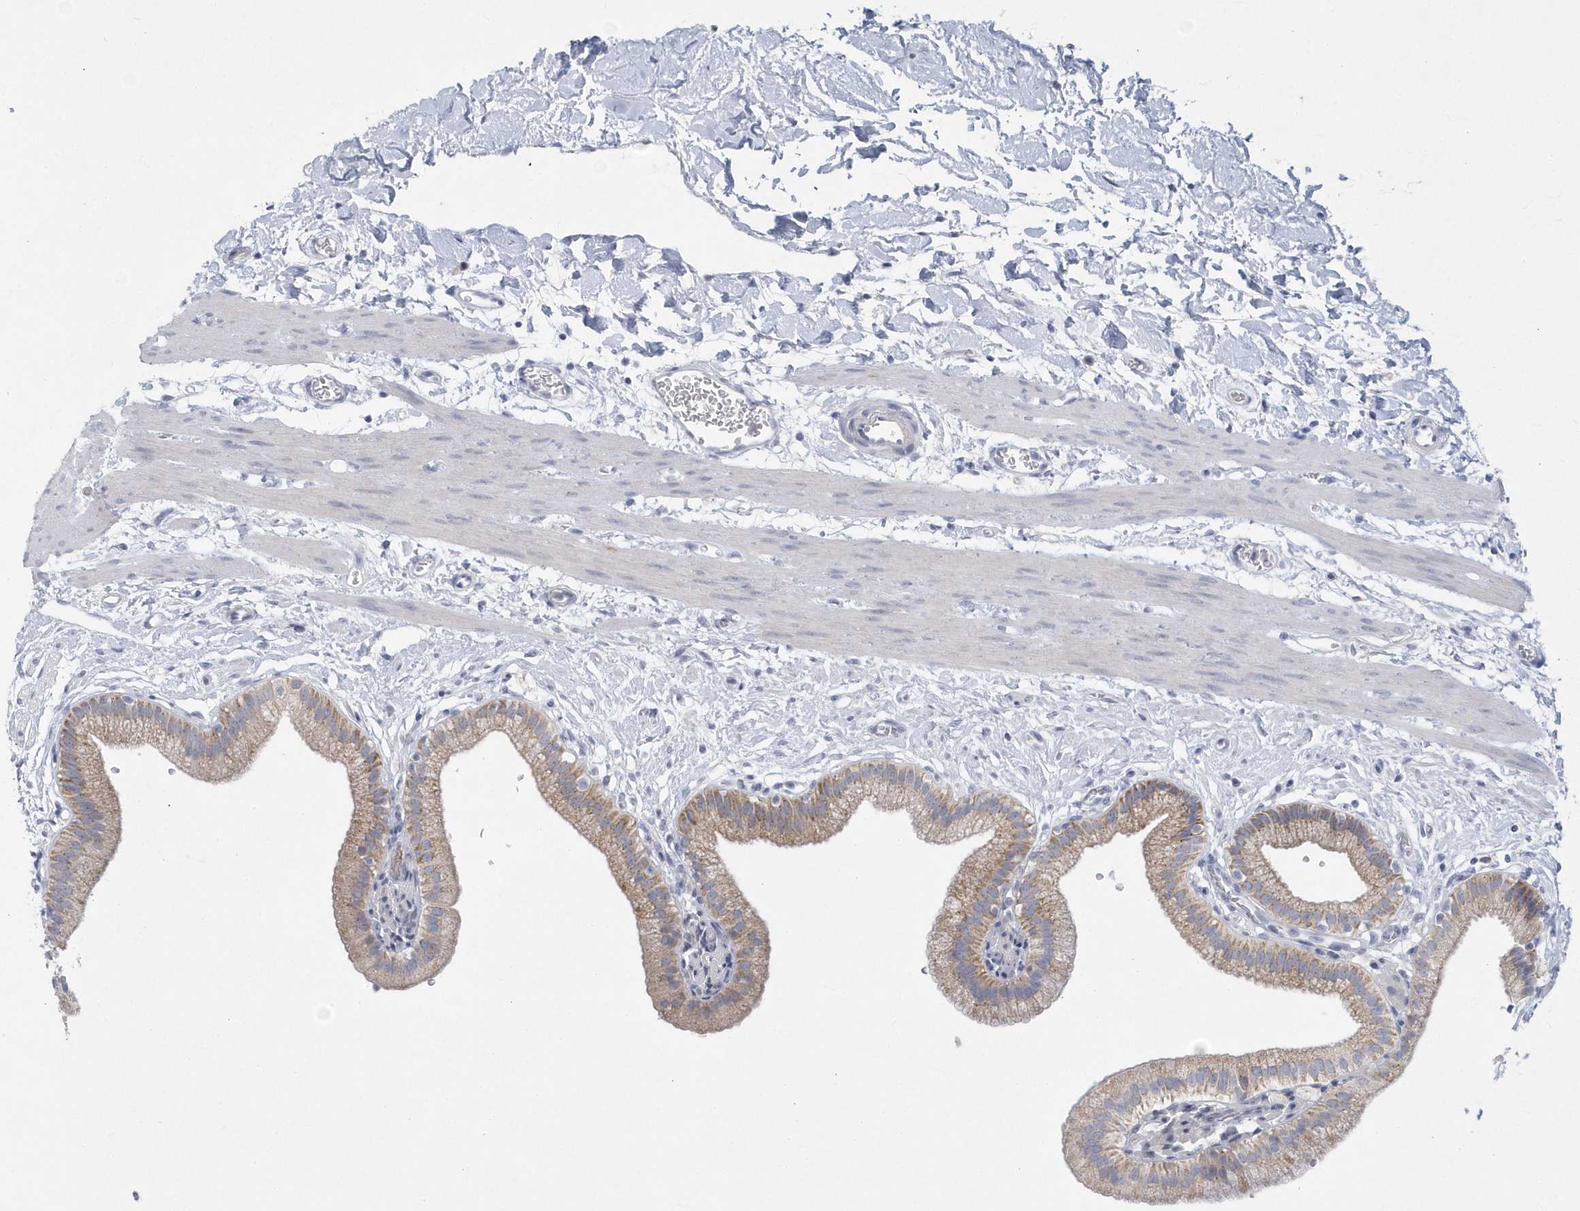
{"staining": {"intensity": "moderate", "quantity": "25%-75%", "location": "cytoplasmic/membranous"}, "tissue": "gallbladder", "cell_type": "Glandular cells", "image_type": "normal", "snomed": [{"axis": "morphology", "description": "Normal tissue, NOS"}, {"axis": "topography", "description": "Gallbladder"}], "caption": "This photomicrograph reveals benign gallbladder stained with IHC to label a protein in brown. The cytoplasmic/membranous of glandular cells show moderate positivity for the protein. Nuclei are counter-stained blue.", "gene": "NIPAL1", "patient": {"sex": "male", "age": 55}}